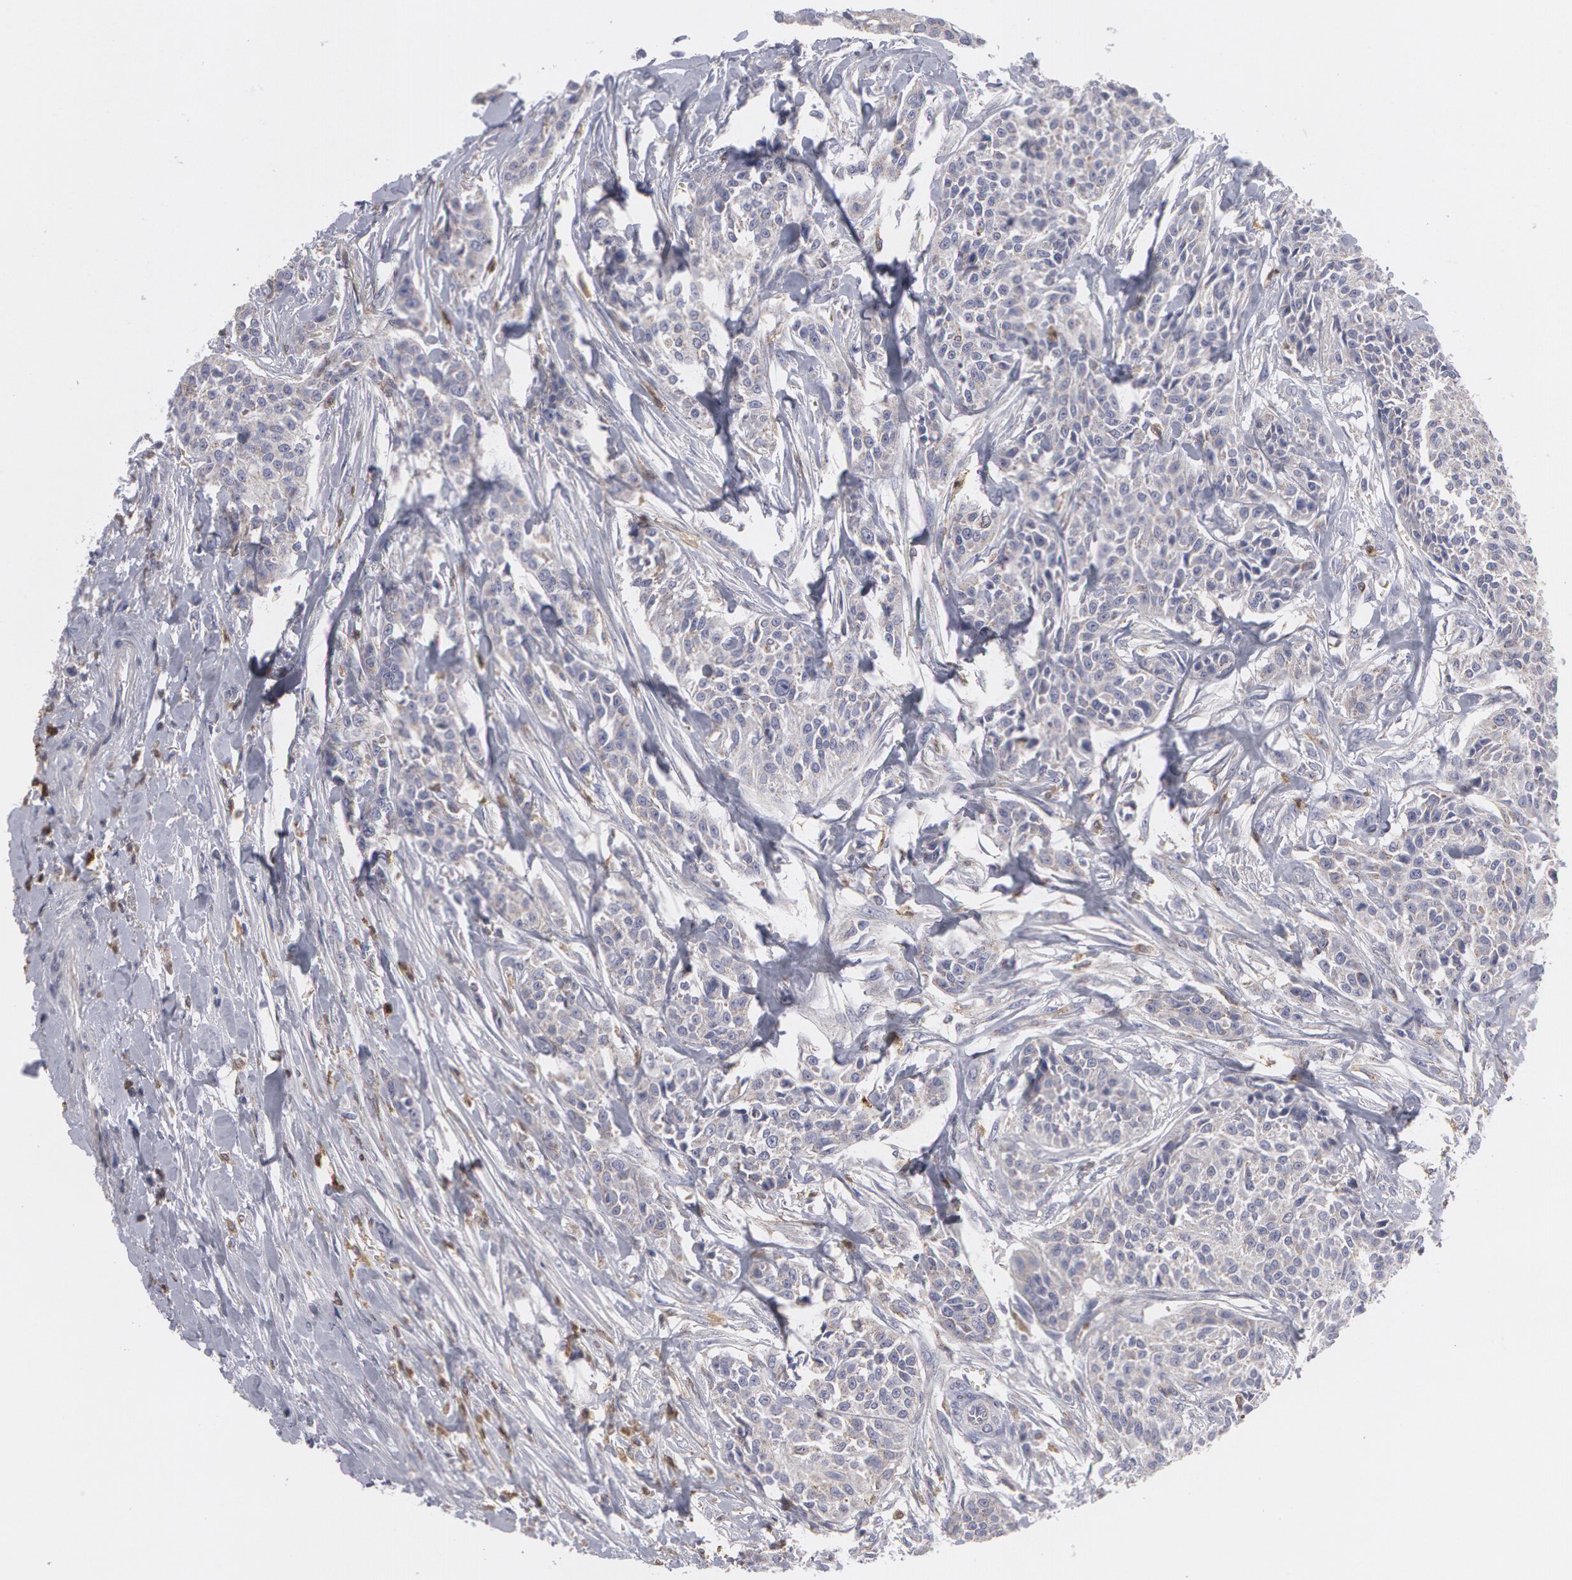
{"staining": {"intensity": "weak", "quantity": ">75%", "location": "cytoplasmic/membranous"}, "tissue": "urothelial cancer", "cell_type": "Tumor cells", "image_type": "cancer", "snomed": [{"axis": "morphology", "description": "Urothelial carcinoma, High grade"}, {"axis": "topography", "description": "Urinary bladder"}], "caption": "A brown stain shows weak cytoplasmic/membranous expression of a protein in human high-grade urothelial carcinoma tumor cells.", "gene": "CAT", "patient": {"sex": "male", "age": 56}}